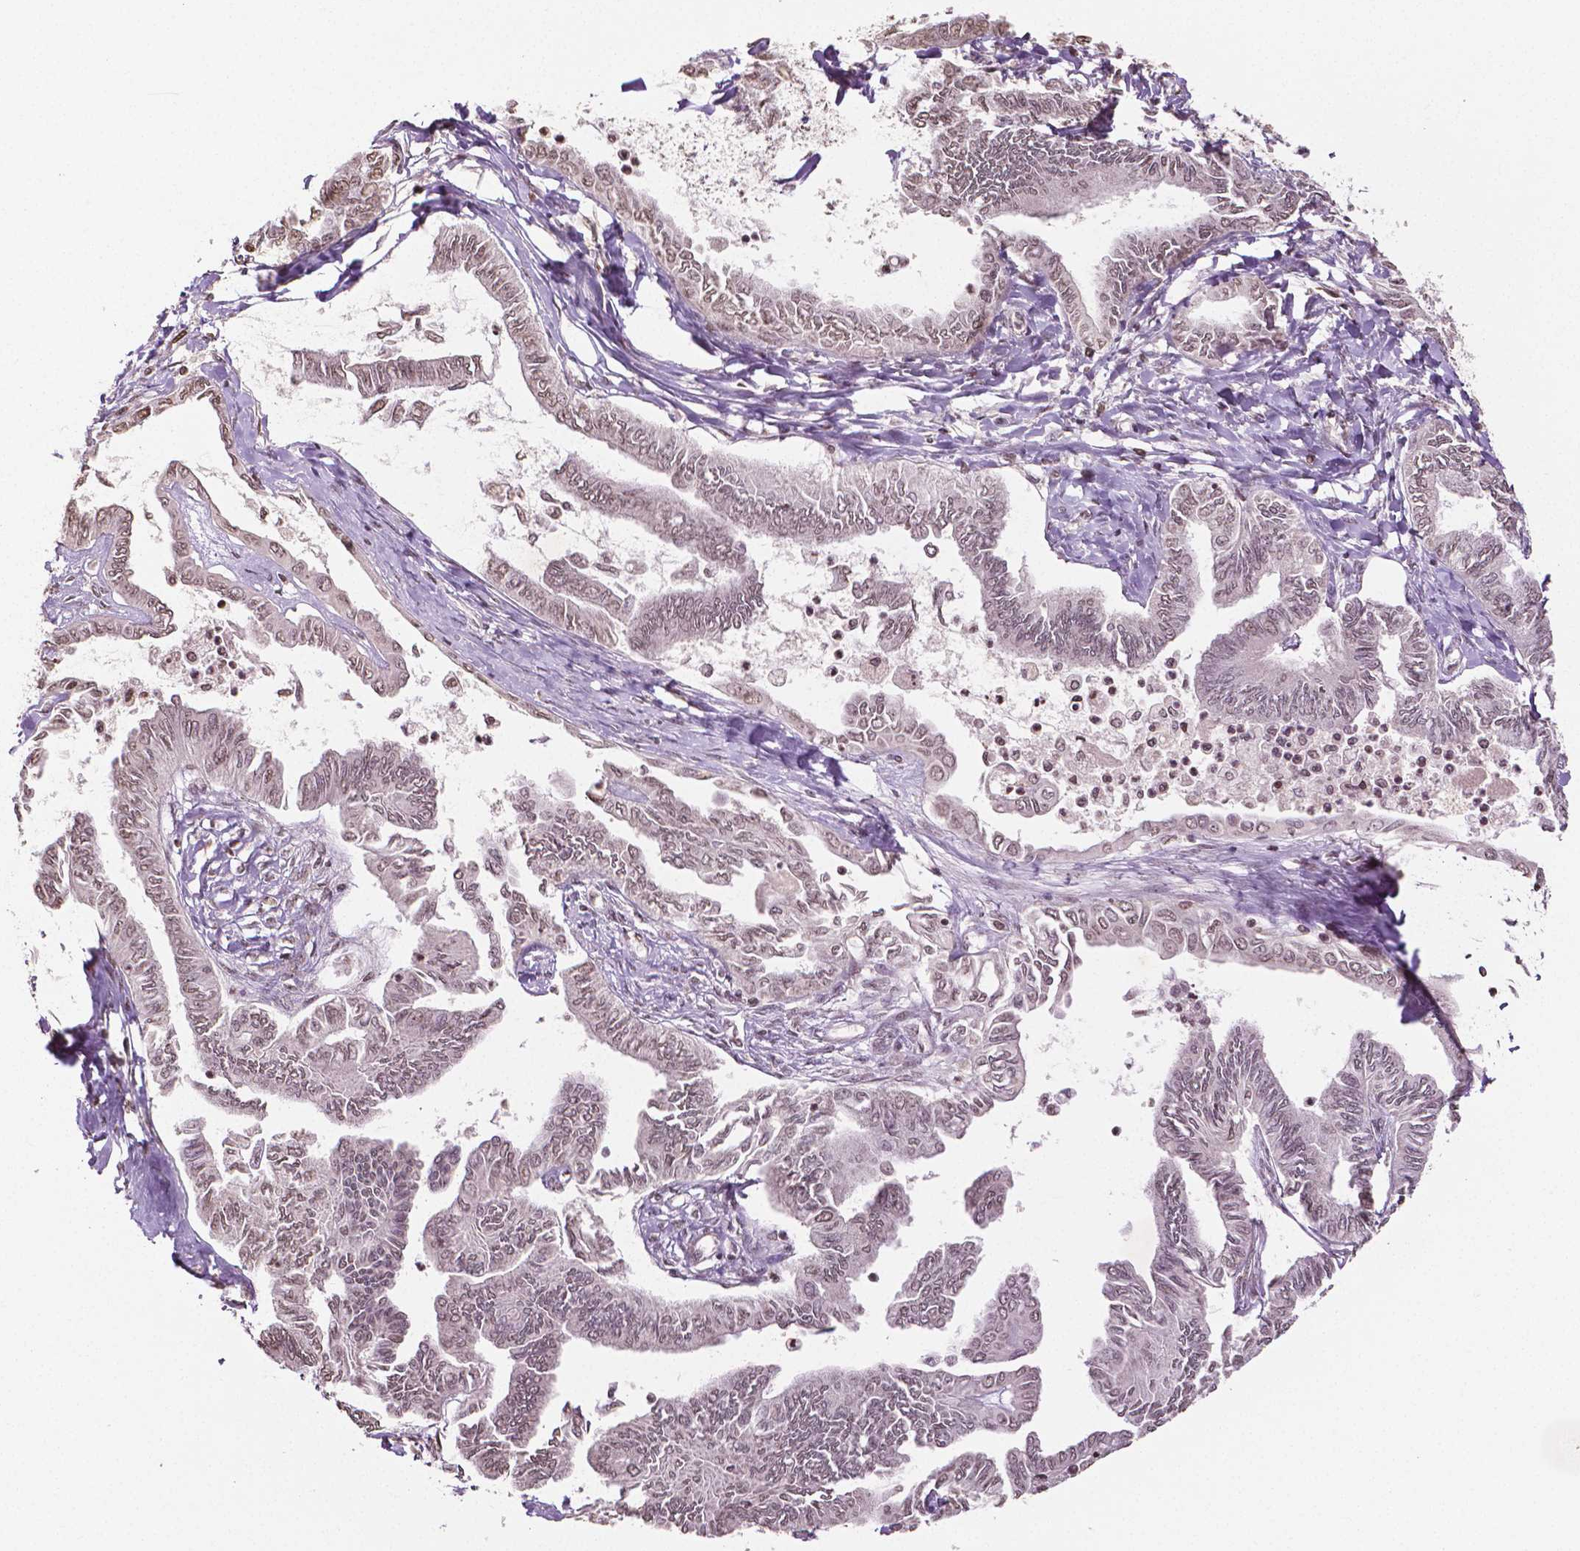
{"staining": {"intensity": "moderate", "quantity": ">75%", "location": "nuclear"}, "tissue": "ovarian cancer", "cell_type": "Tumor cells", "image_type": "cancer", "snomed": [{"axis": "morphology", "description": "Carcinoma, endometroid"}, {"axis": "topography", "description": "Ovary"}], "caption": "Immunohistochemistry (IHC) histopathology image of endometroid carcinoma (ovarian) stained for a protein (brown), which demonstrates medium levels of moderate nuclear positivity in about >75% of tumor cells.", "gene": "DEK", "patient": {"sex": "female", "age": 70}}